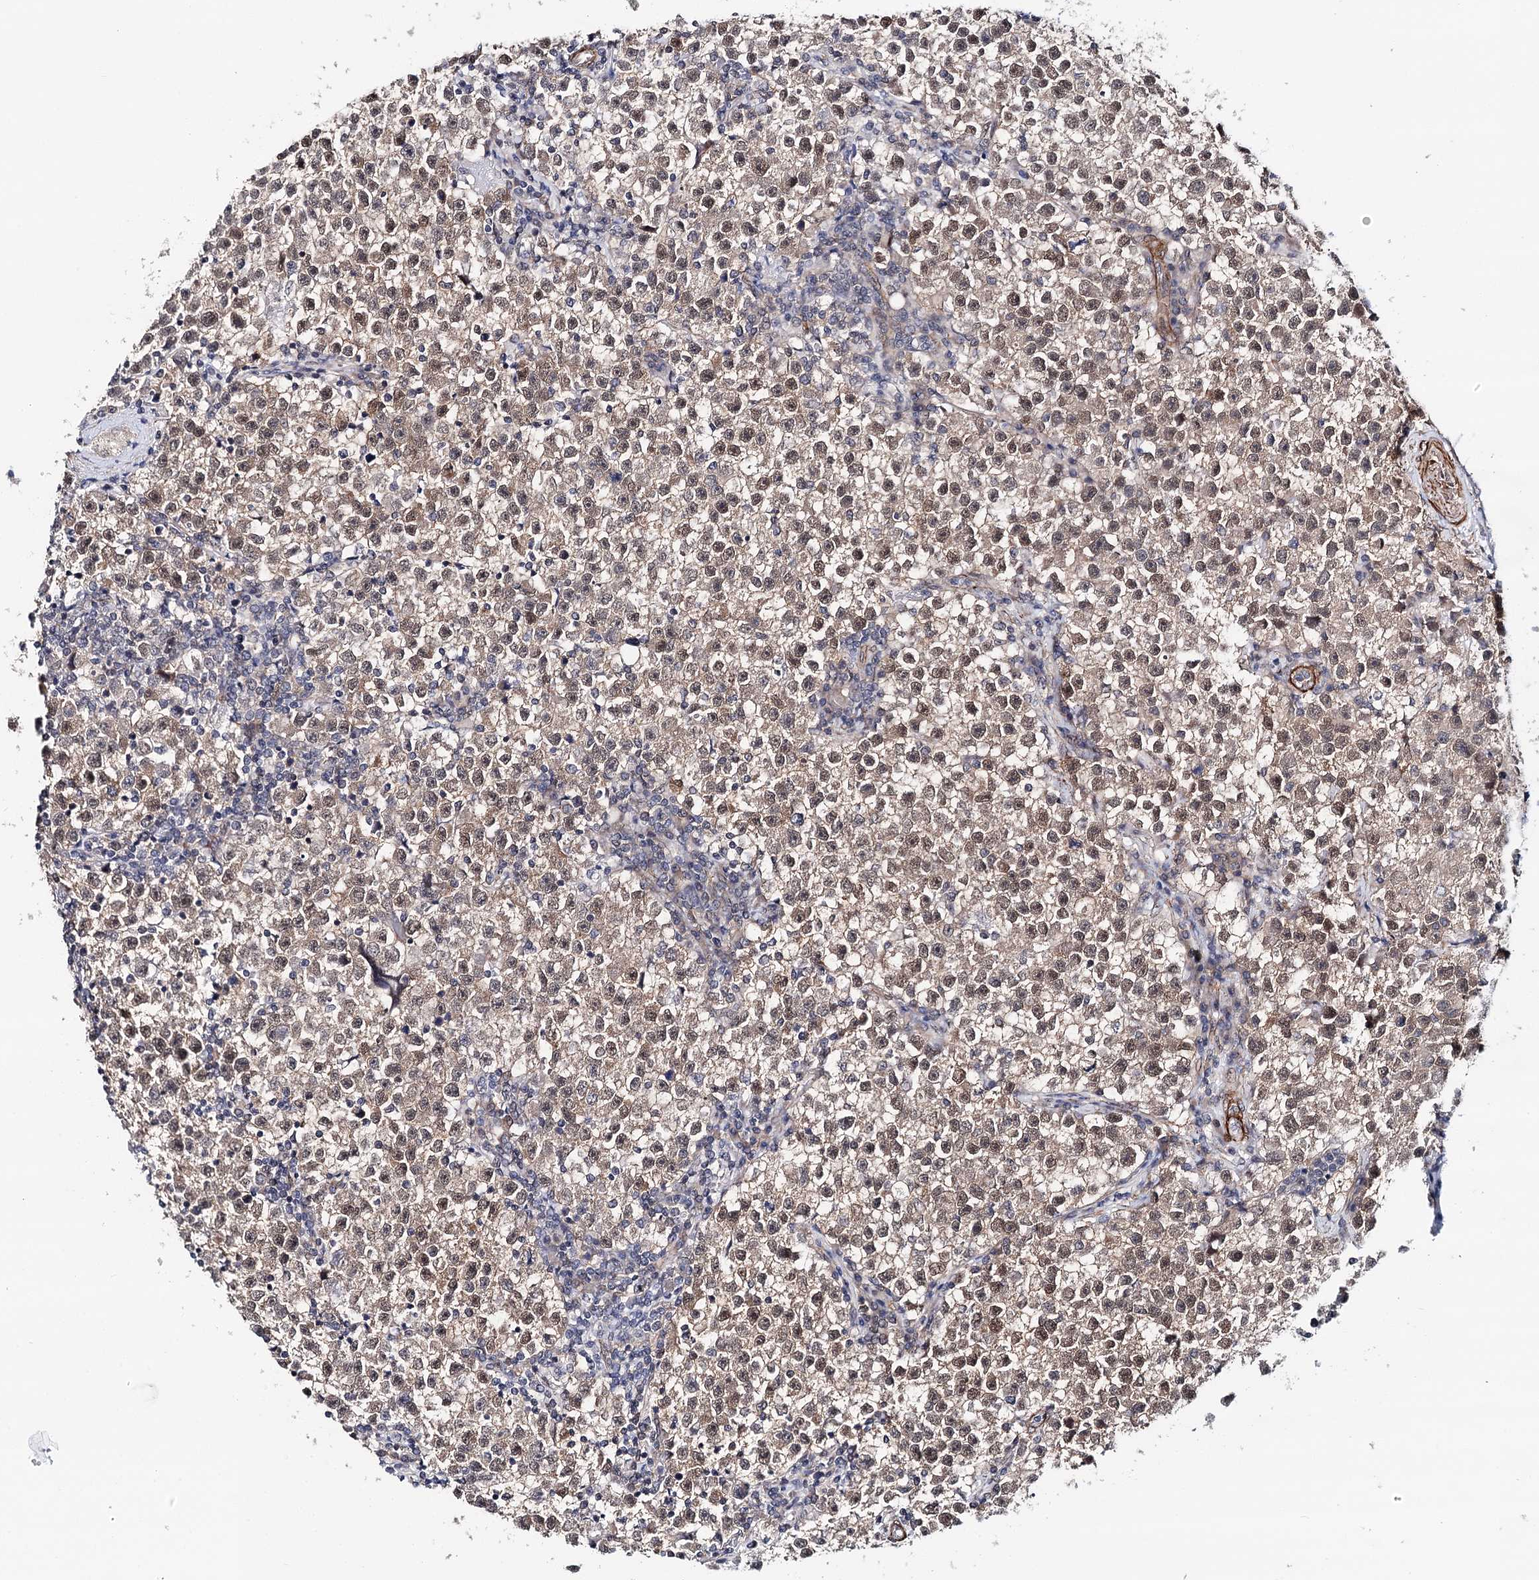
{"staining": {"intensity": "moderate", "quantity": "25%-75%", "location": "nuclear"}, "tissue": "testis cancer", "cell_type": "Tumor cells", "image_type": "cancer", "snomed": [{"axis": "morphology", "description": "Seminoma, NOS"}, {"axis": "topography", "description": "Testis"}], "caption": "There is medium levels of moderate nuclear expression in tumor cells of testis seminoma, as demonstrated by immunohistochemical staining (brown color).", "gene": "PPP2R5B", "patient": {"sex": "male", "age": 22}}